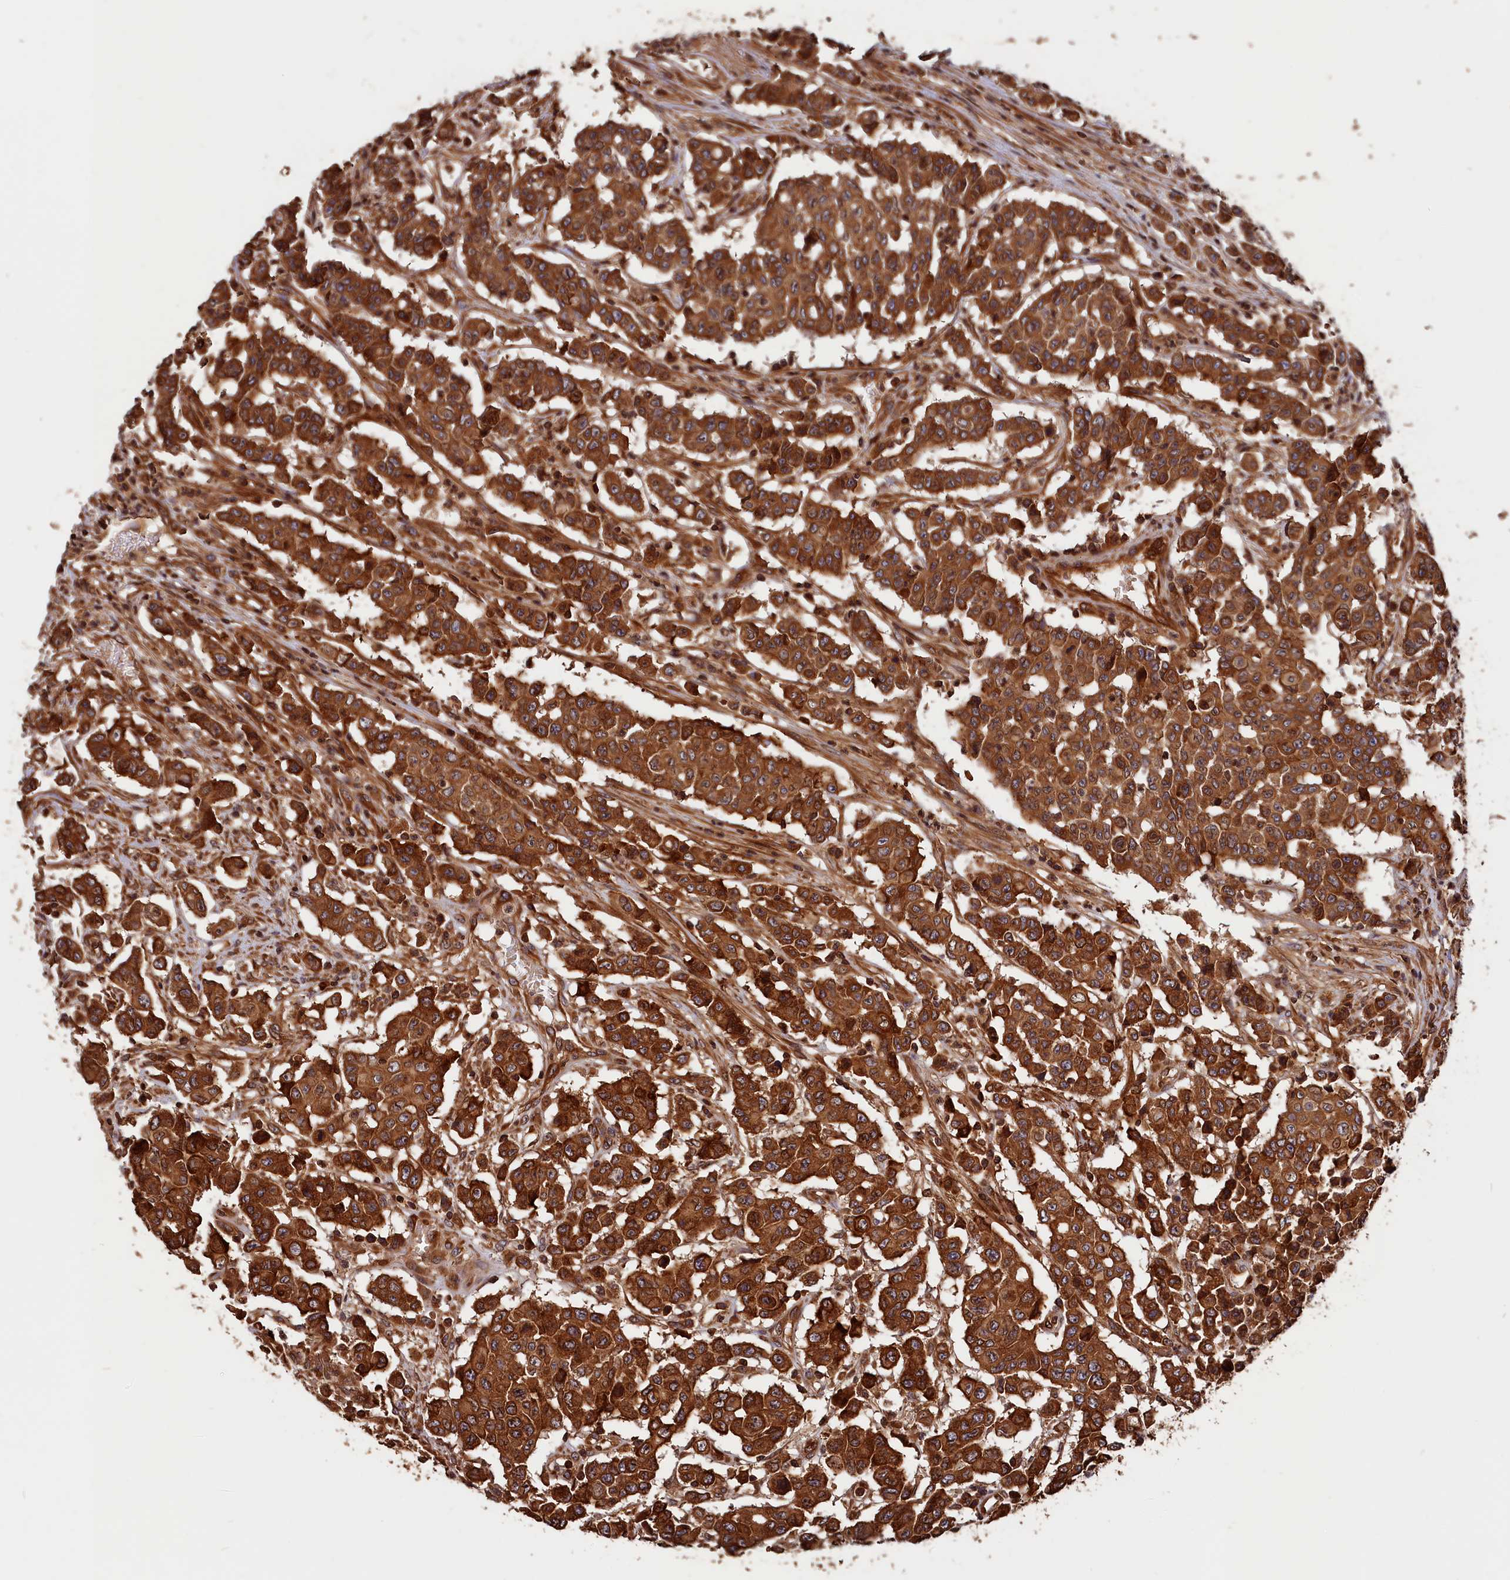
{"staining": {"intensity": "strong", "quantity": ">75%", "location": "cytoplasmic/membranous"}, "tissue": "colorectal cancer", "cell_type": "Tumor cells", "image_type": "cancer", "snomed": [{"axis": "morphology", "description": "Adenocarcinoma, NOS"}, {"axis": "topography", "description": "Colon"}], "caption": "Immunohistochemistry (IHC) histopathology image of neoplastic tissue: colorectal cancer stained using immunohistochemistry (IHC) demonstrates high levels of strong protein expression localized specifically in the cytoplasmic/membranous of tumor cells, appearing as a cytoplasmic/membranous brown color.", "gene": "HMOX2", "patient": {"sex": "male", "age": 51}}